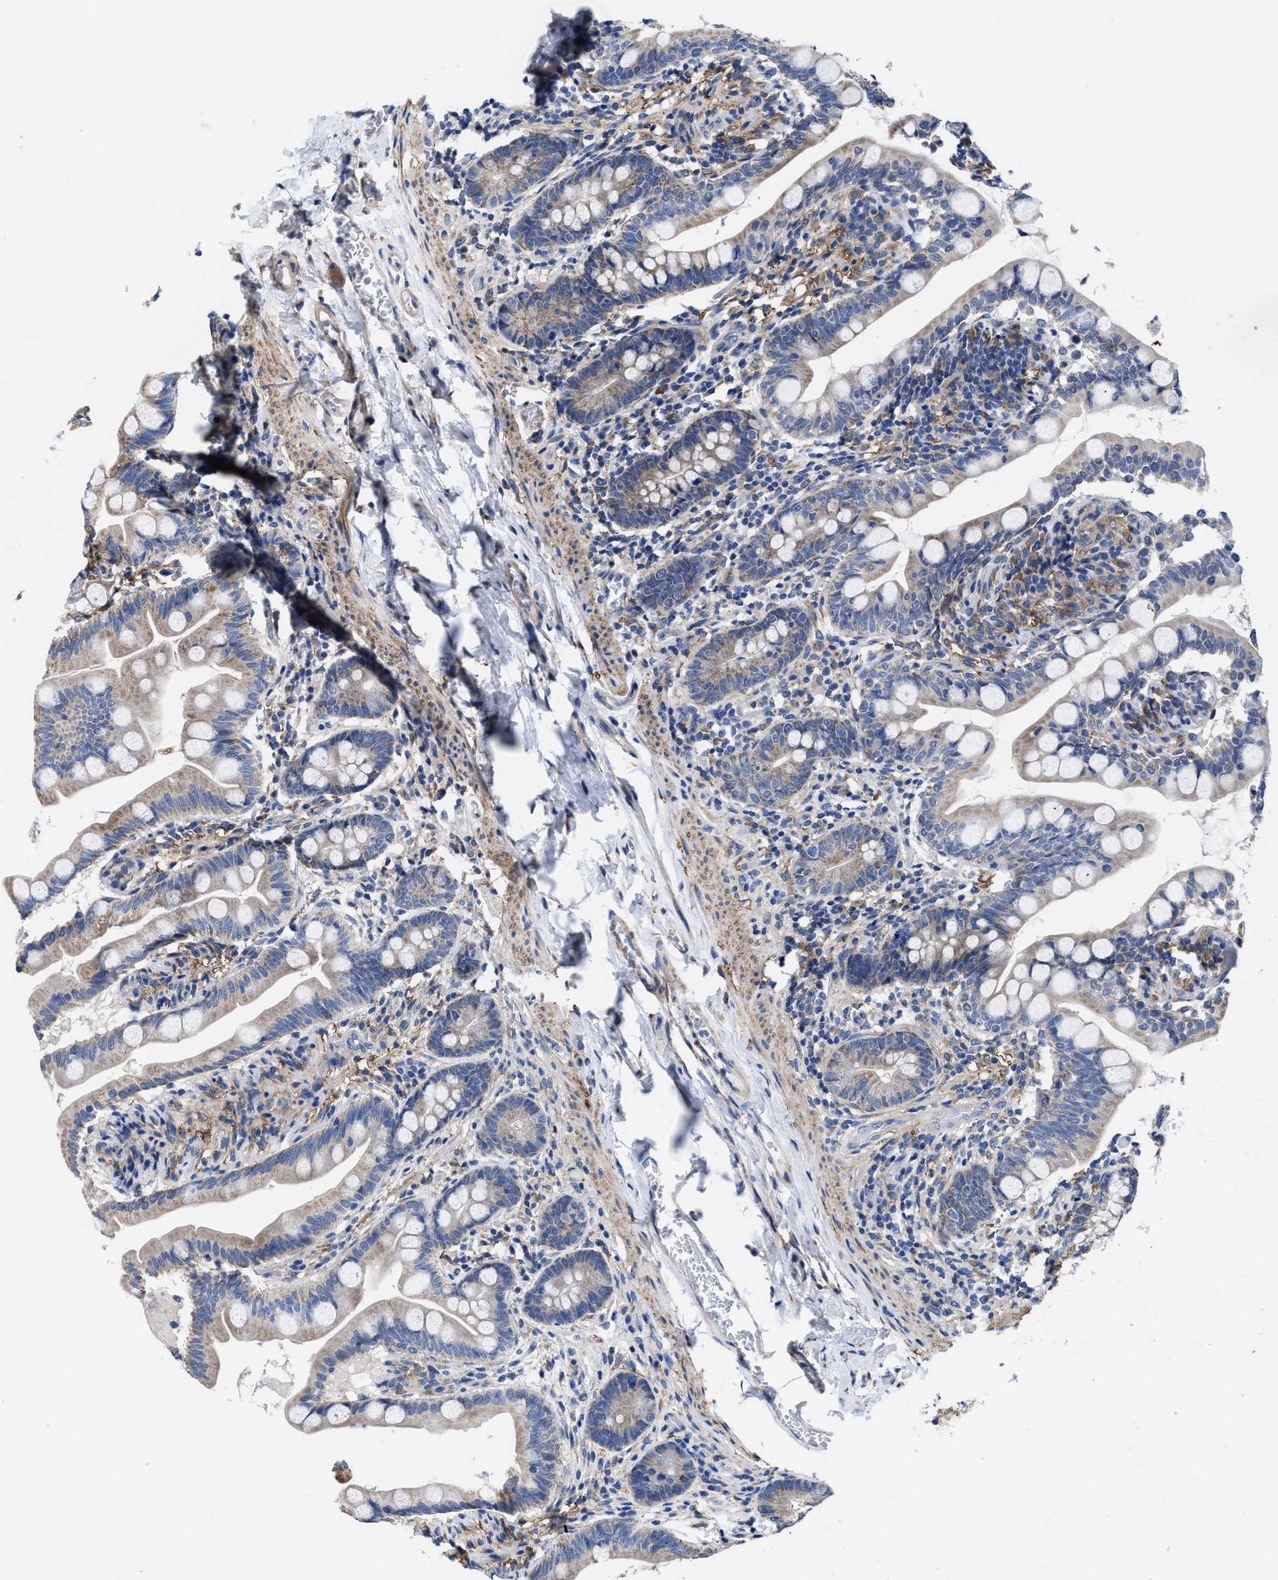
{"staining": {"intensity": "moderate", "quantity": "25%-75%", "location": "cytoplasmic/membranous"}, "tissue": "small intestine", "cell_type": "Glandular cells", "image_type": "normal", "snomed": [{"axis": "morphology", "description": "Normal tissue, NOS"}, {"axis": "topography", "description": "Small intestine"}], "caption": "Protein expression analysis of benign small intestine reveals moderate cytoplasmic/membranous expression in about 25%-75% of glandular cells. (IHC, brightfield microscopy, high magnification).", "gene": "TMEM30A", "patient": {"sex": "female", "age": 56}}